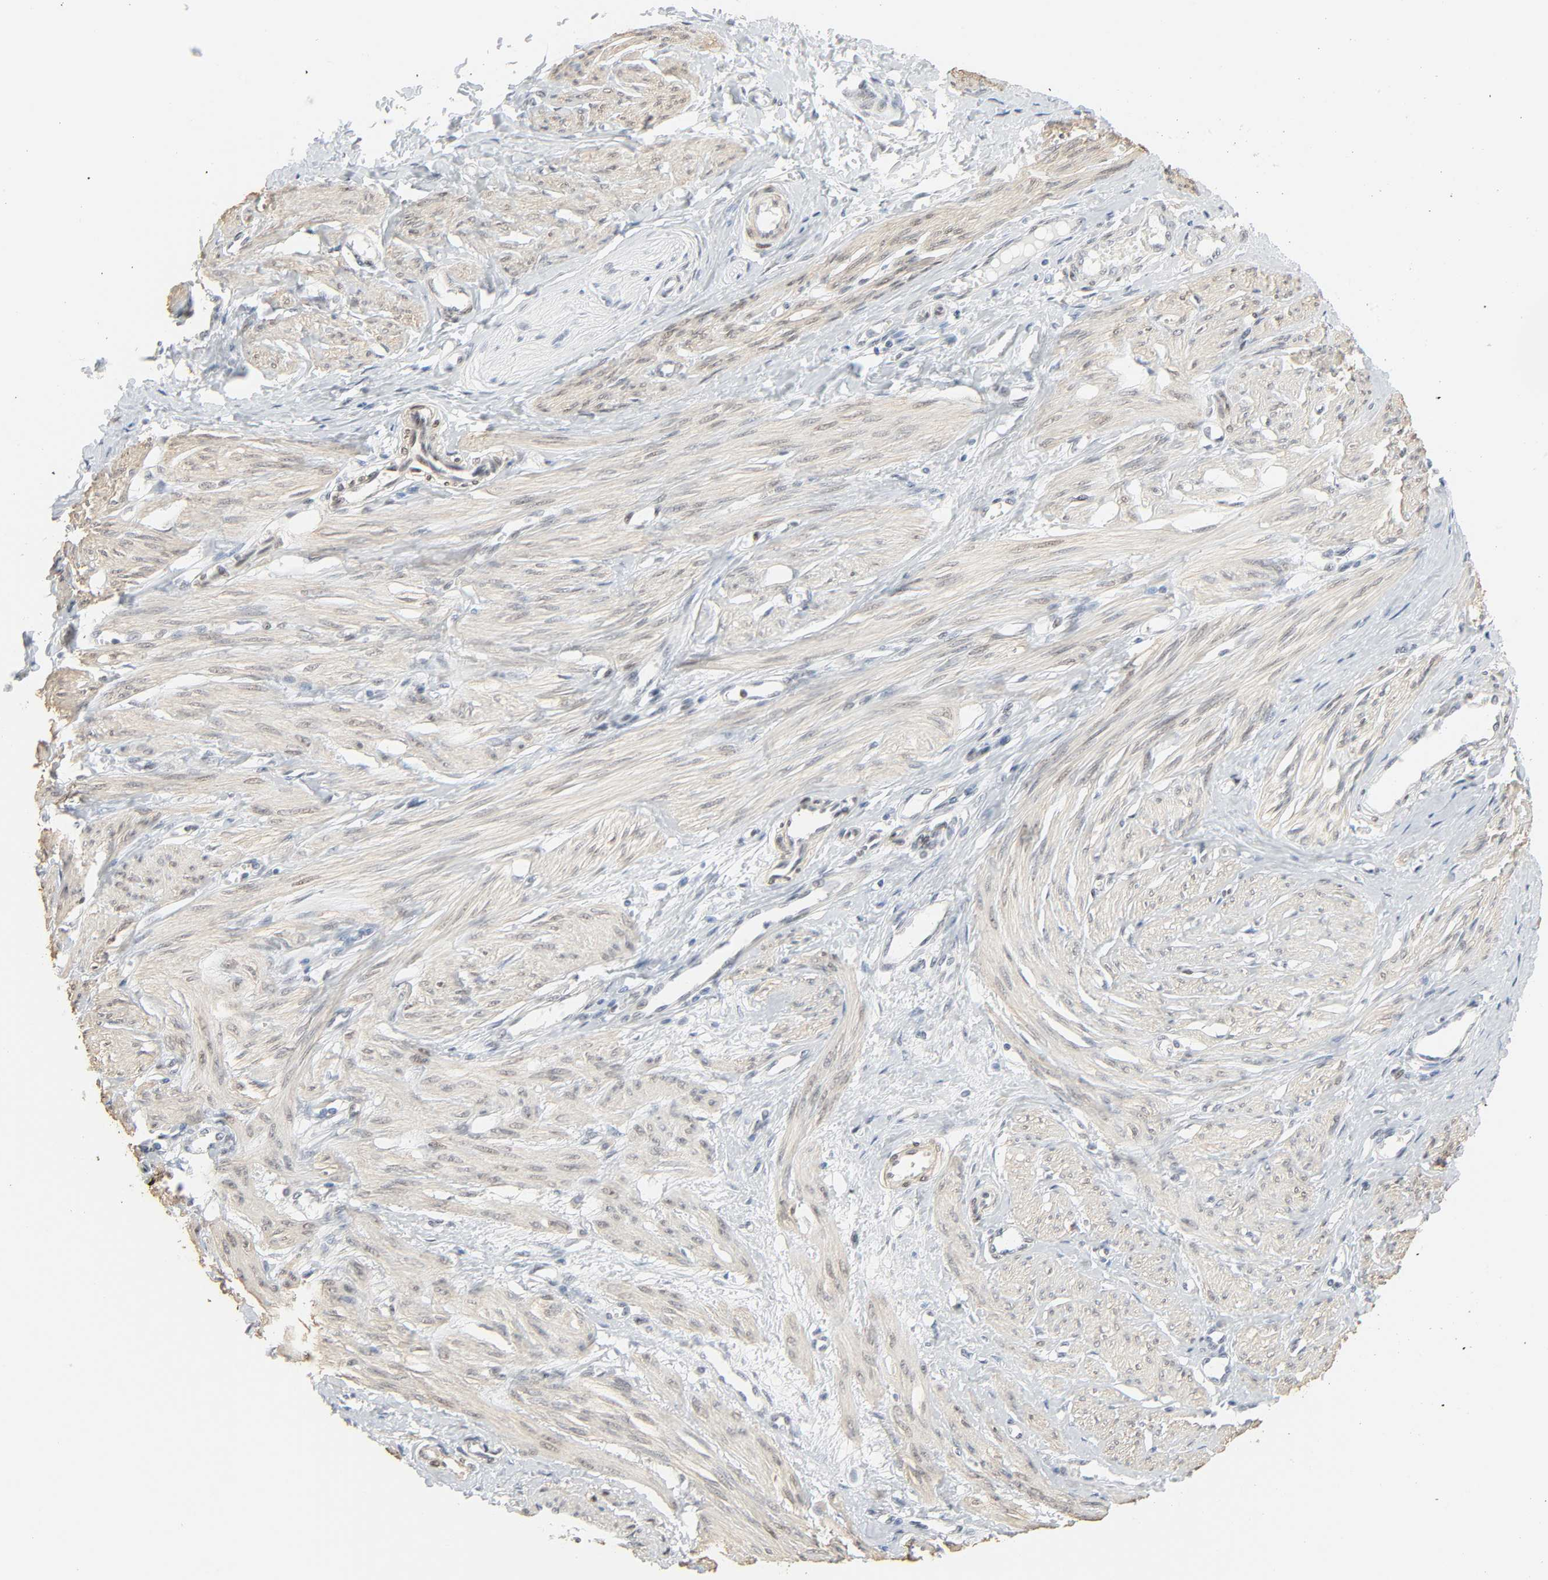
{"staining": {"intensity": "weak", "quantity": ">75%", "location": "cytoplasmic/membranous,nuclear"}, "tissue": "smooth muscle", "cell_type": "Smooth muscle cells", "image_type": "normal", "snomed": [{"axis": "morphology", "description": "Normal tissue, NOS"}, {"axis": "topography", "description": "Smooth muscle"}, {"axis": "topography", "description": "Uterus"}], "caption": "Brown immunohistochemical staining in benign smooth muscle displays weak cytoplasmic/membranous,nuclear expression in approximately >75% of smooth muscle cells.", "gene": "ZBTB16", "patient": {"sex": "female", "age": 39}}